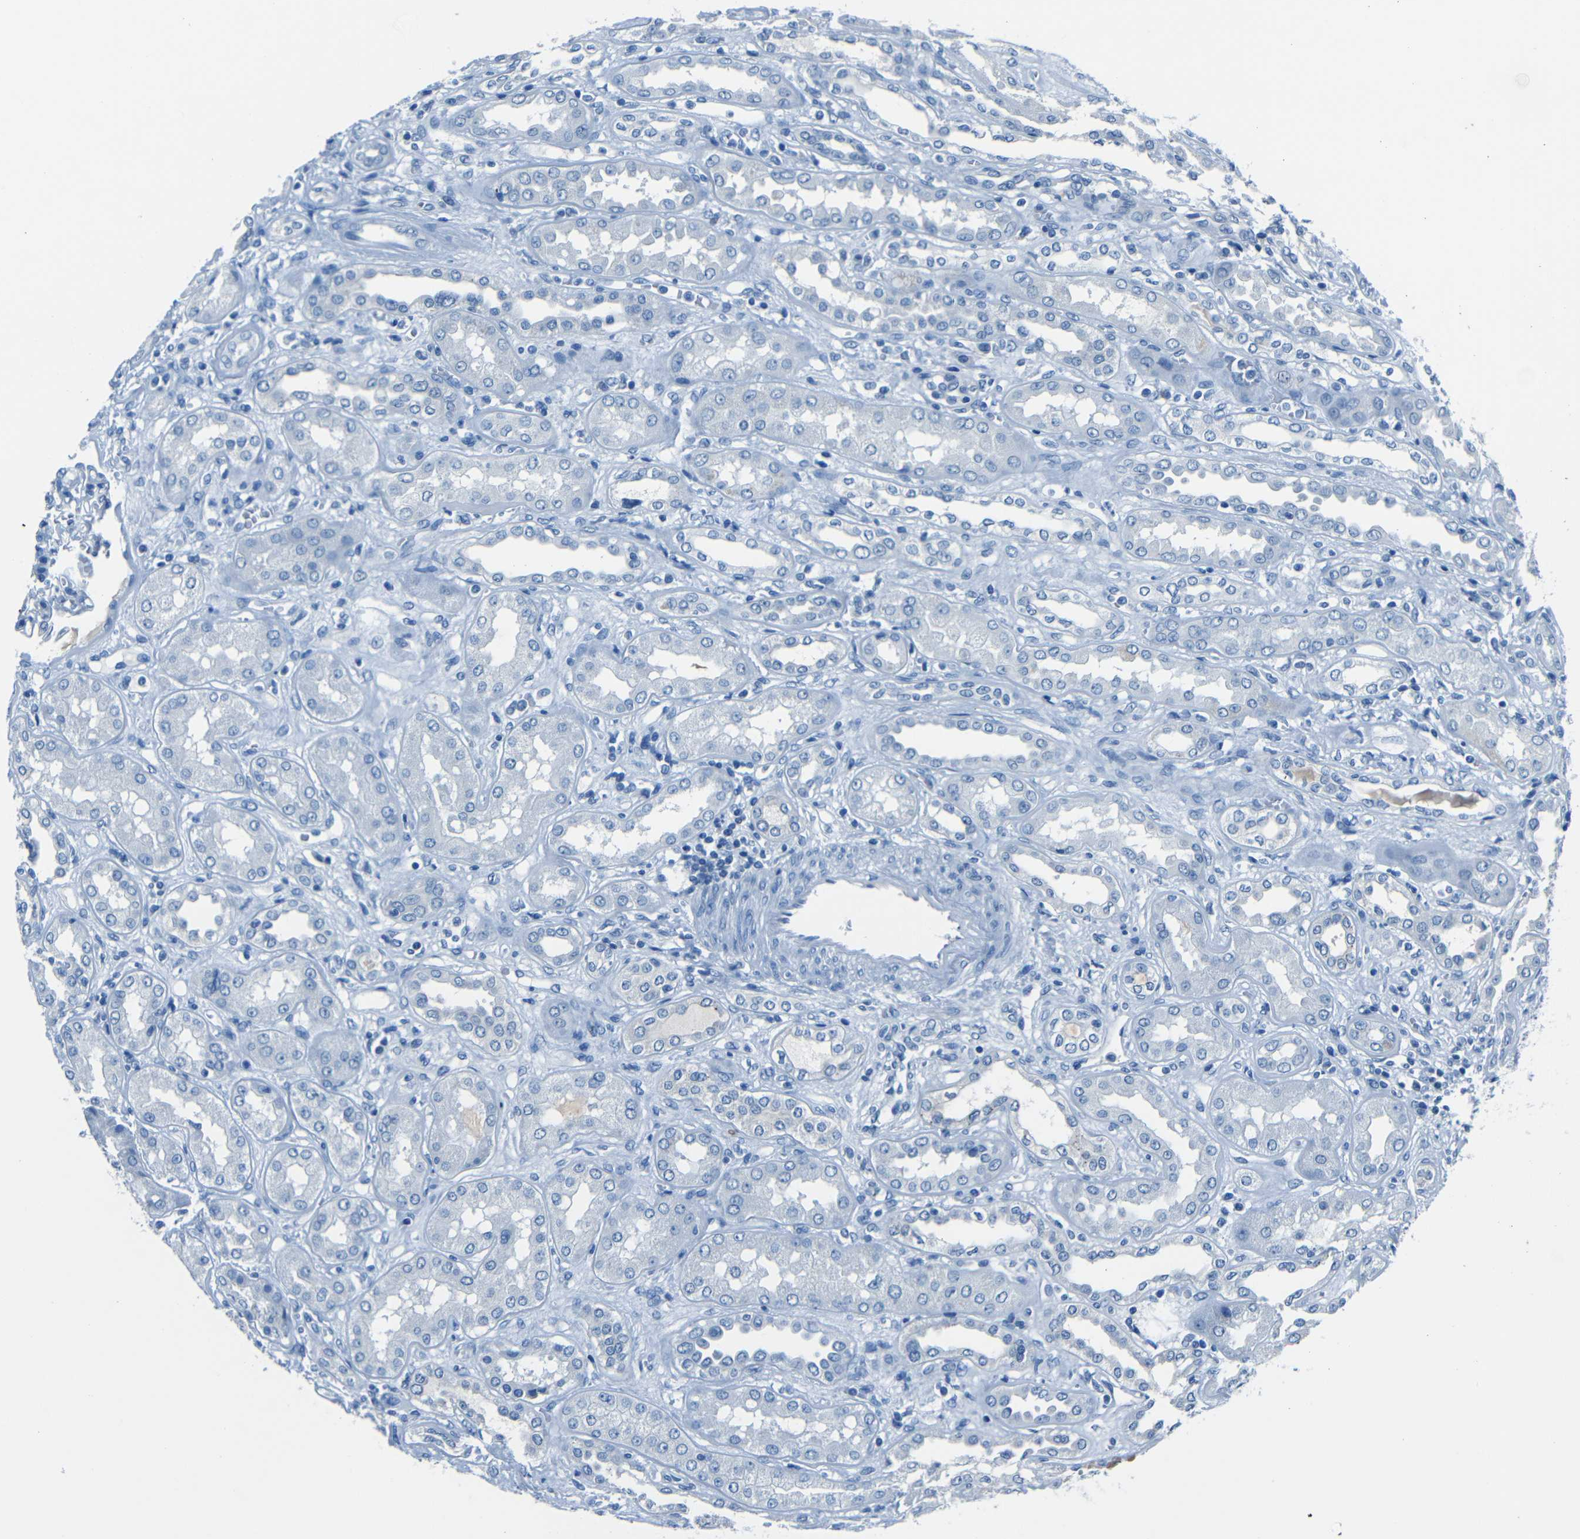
{"staining": {"intensity": "negative", "quantity": "none", "location": "none"}, "tissue": "kidney", "cell_type": "Cells in glomeruli", "image_type": "normal", "snomed": [{"axis": "morphology", "description": "Normal tissue, NOS"}, {"axis": "topography", "description": "Kidney"}], "caption": "This is an IHC image of normal human kidney. There is no staining in cells in glomeruli.", "gene": "FBN2", "patient": {"sex": "male", "age": 59}}